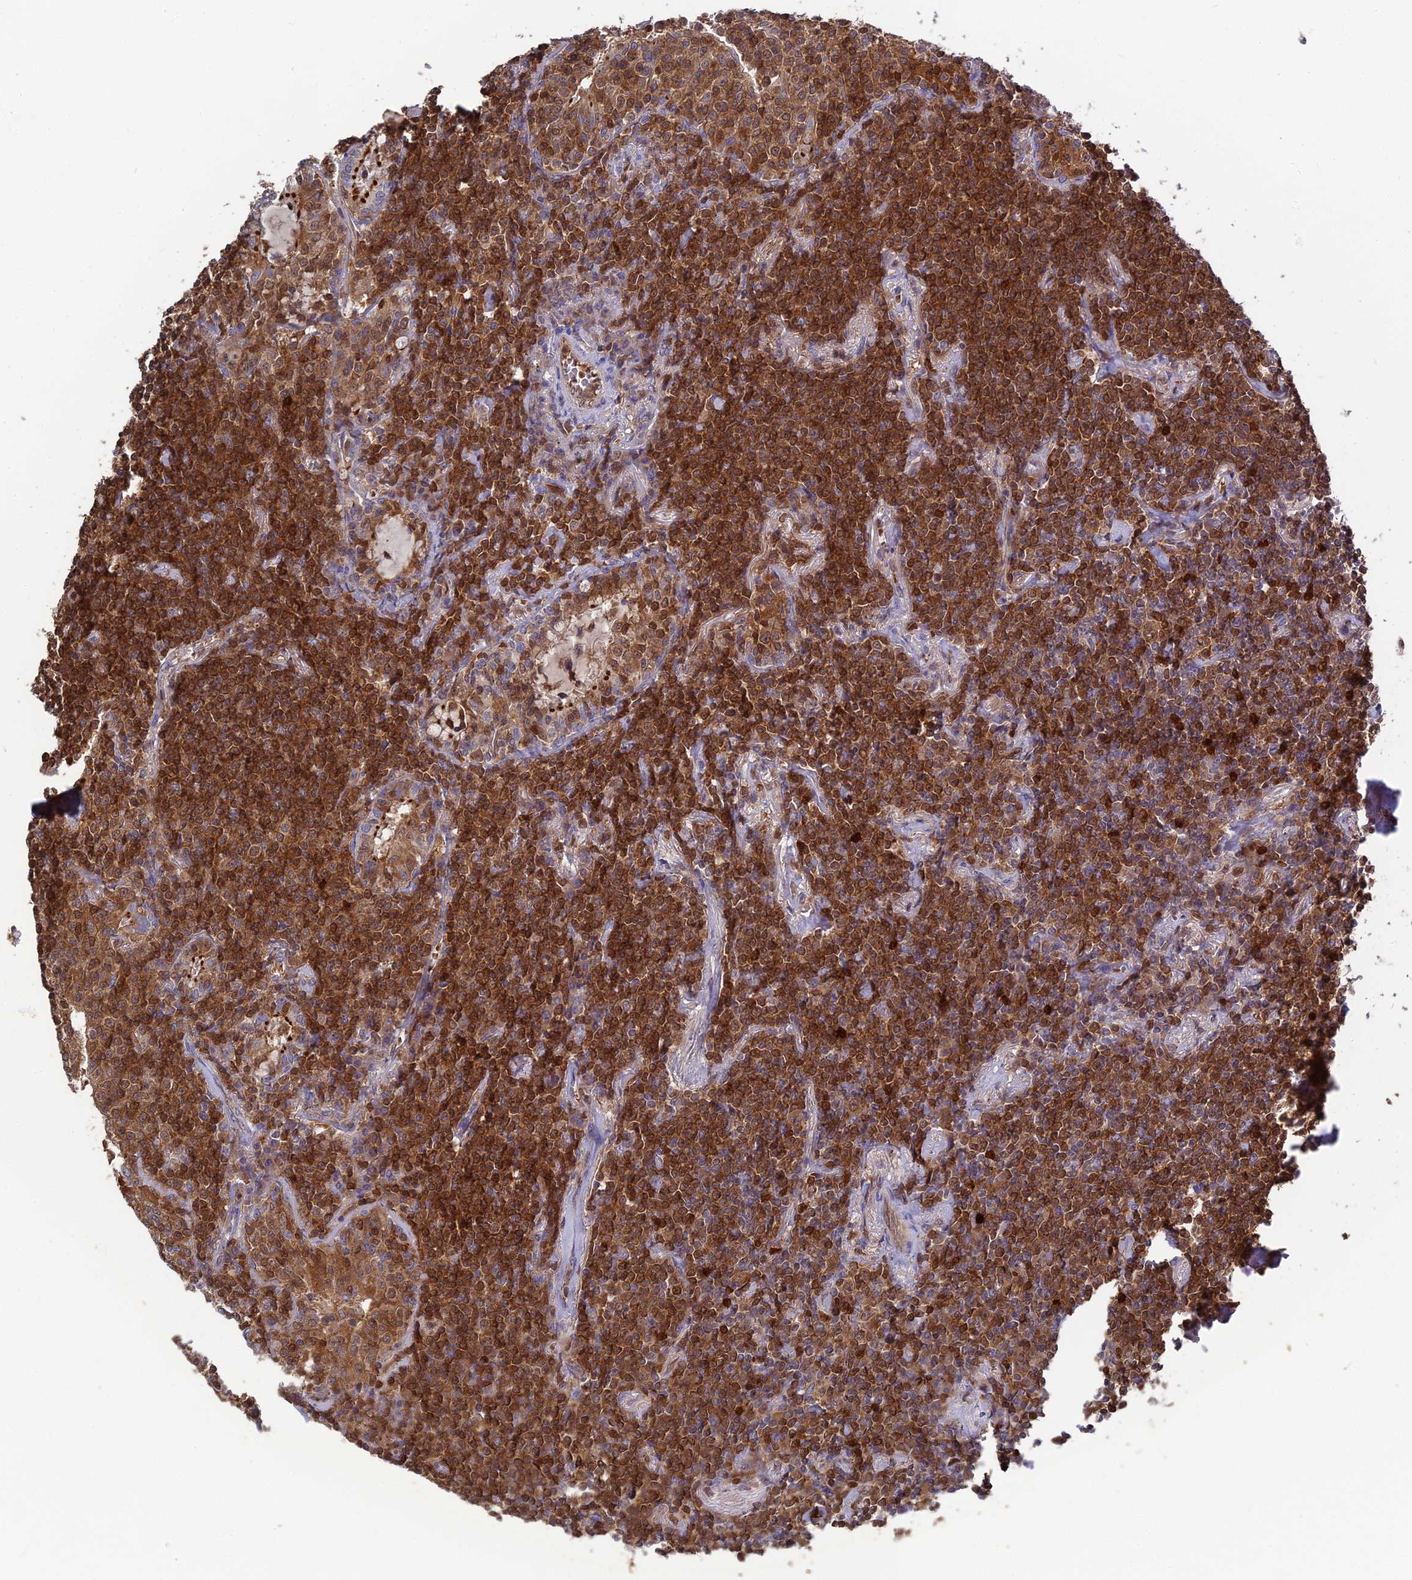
{"staining": {"intensity": "strong", "quantity": ">75%", "location": "cytoplasmic/membranous"}, "tissue": "lymphoma", "cell_type": "Tumor cells", "image_type": "cancer", "snomed": [{"axis": "morphology", "description": "Malignant lymphoma, non-Hodgkin's type, Low grade"}, {"axis": "topography", "description": "Lung"}], "caption": "The micrograph reveals immunohistochemical staining of lymphoma. There is strong cytoplasmic/membranous expression is present in approximately >75% of tumor cells. The protein of interest is stained brown, and the nuclei are stained in blue (DAB IHC with brightfield microscopy, high magnification).", "gene": "RPIA", "patient": {"sex": "female", "age": 71}}